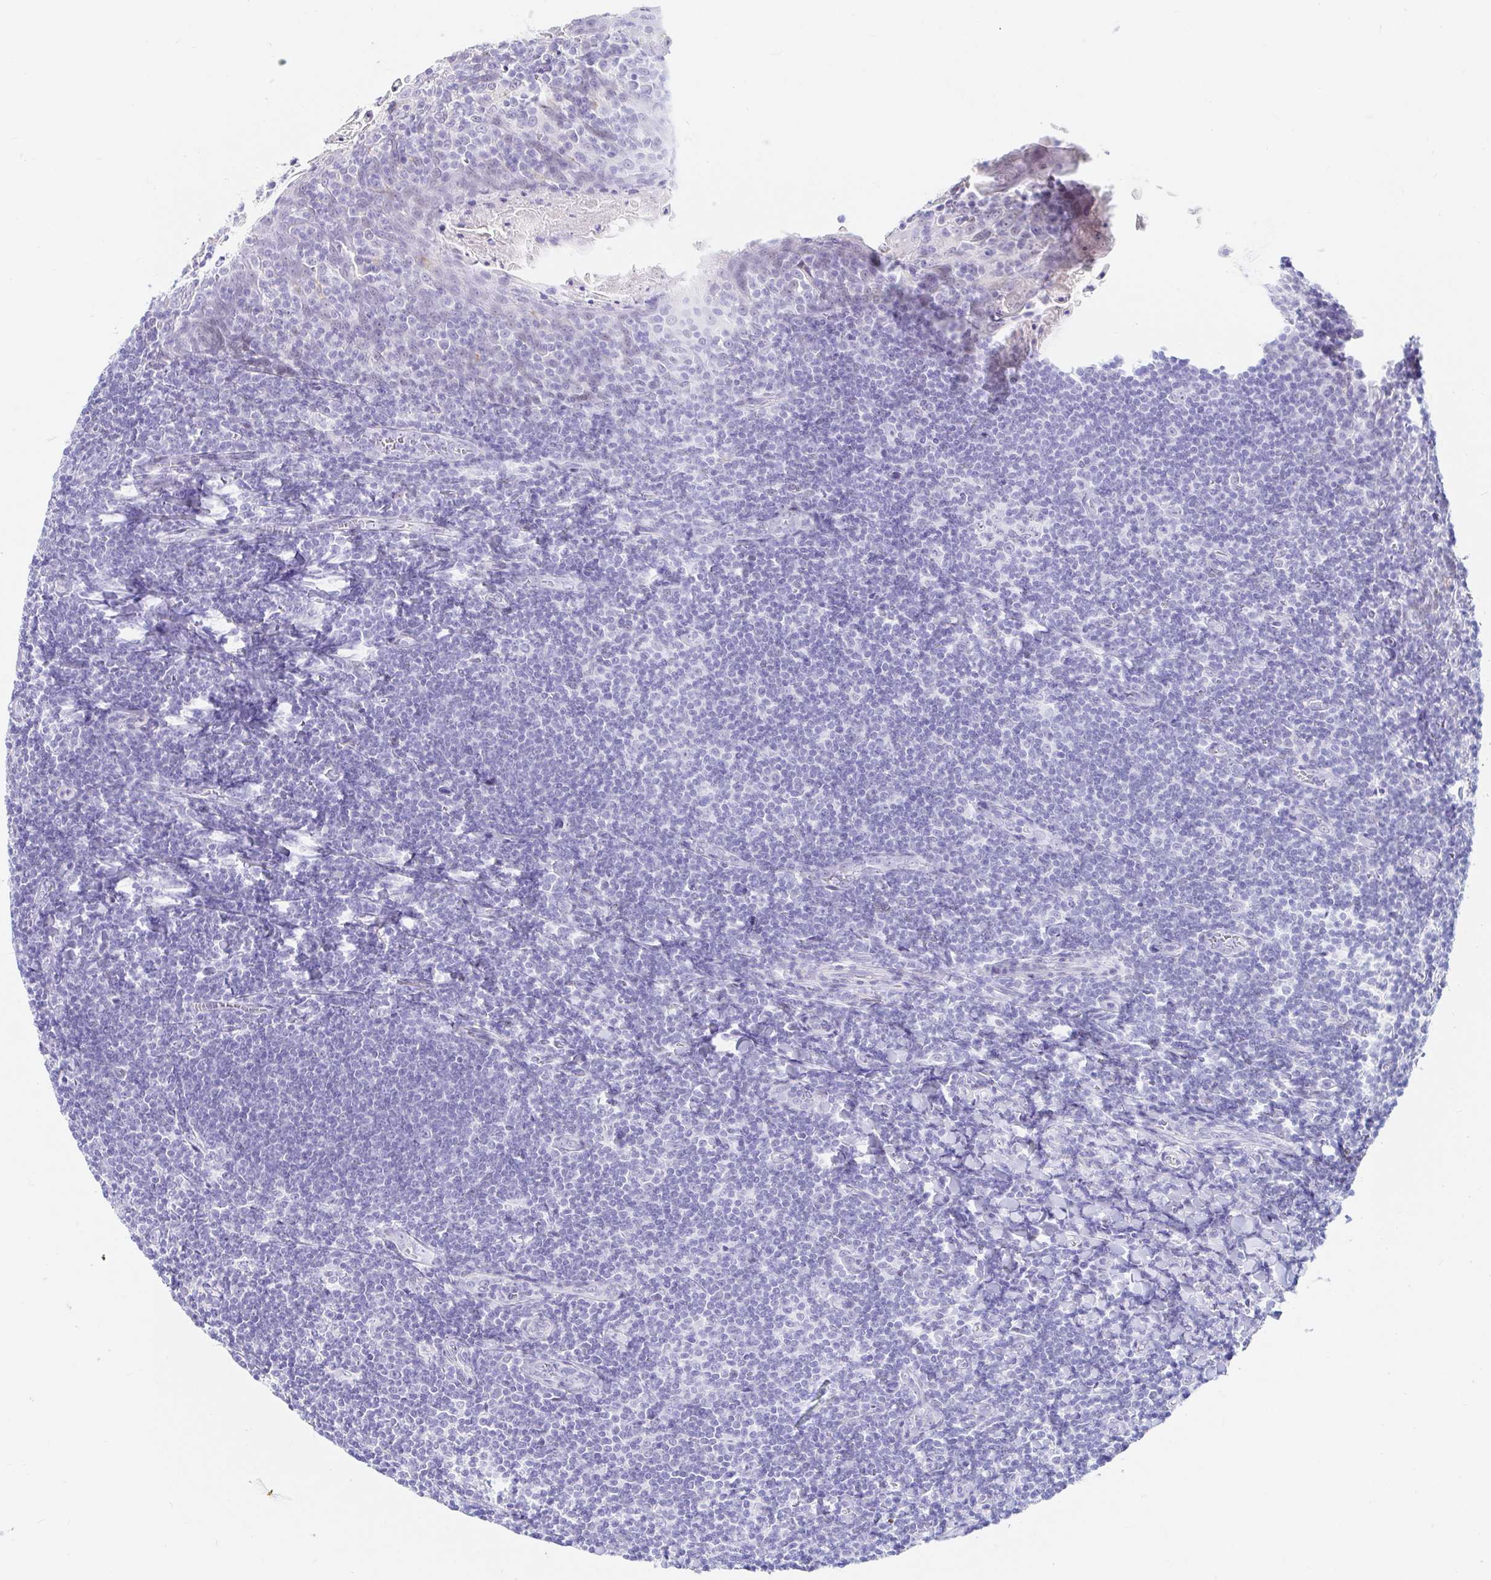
{"staining": {"intensity": "negative", "quantity": "none", "location": "none"}, "tissue": "tonsil", "cell_type": "Germinal center cells", "image_type": "normal", "snomed": [{"axis": "morphology", "description": "Normal tissue, NOS"}, {"axis": "topography", "description": "Tonsil"}], "caption": "The photomicrograph displays no staining of germinal center cells in normal tonsil.", "gene": "OR6T1", "patient": {"sex": "male", "age": 27}}